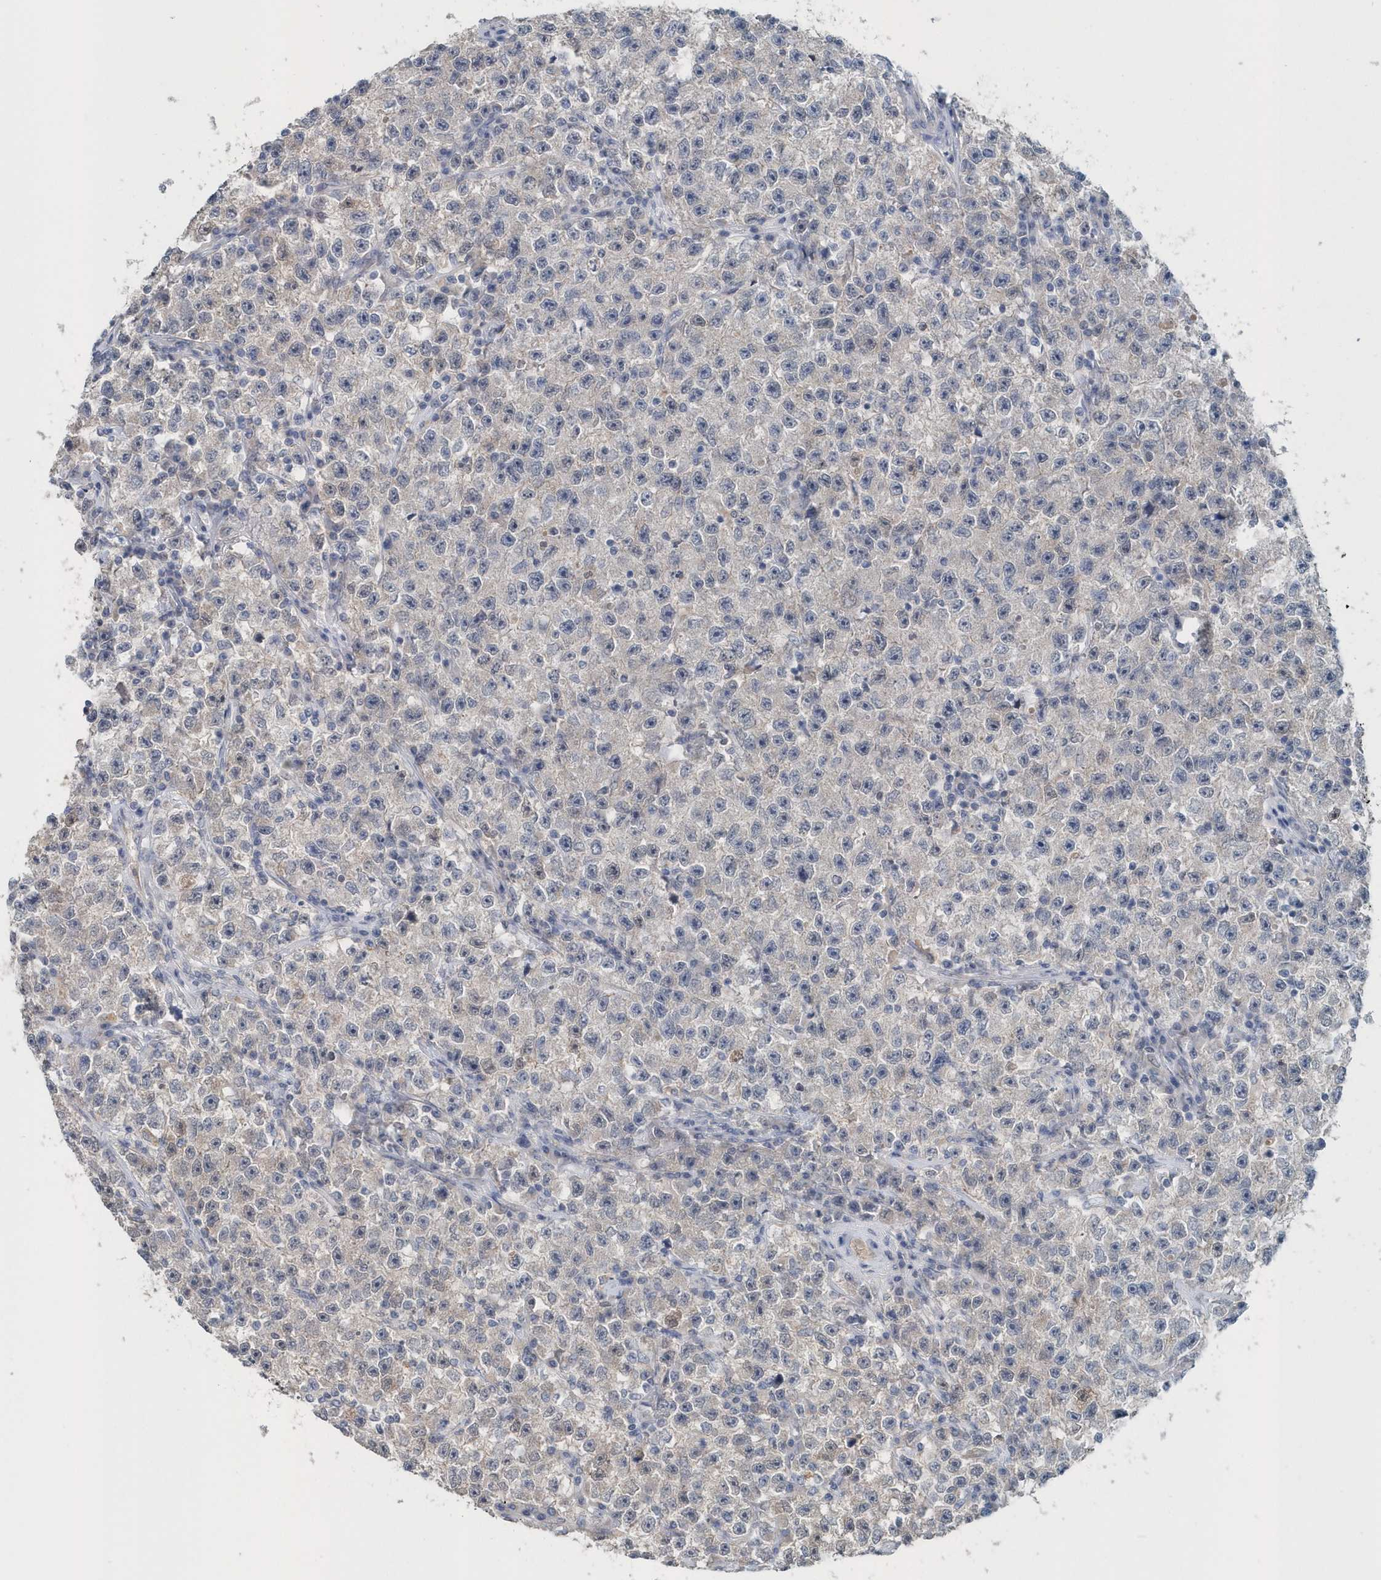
{"staining": {"intensity": "weak", "quantity": "25%-75%", "location": "cytoplasmic/membranous,nuclear"}, "tissue": "testis cancer", "cell_type": "Tumor cells", "image_type": "cancer", "snomed": [{"axis": "morphology", "description": "Seminoma, NOS"}, {"axis": "topography", "description": "Testis"}], "caption": "Immunohistochemistry (IHC) (DAB) staining of testis seminoma reveals weak cytoplasmic/membranous and nuclear protein expression in approximately 25%-75% of tumor cells.", "gene": "PFN2", "patient": {"sex": "male", "age": 22}}